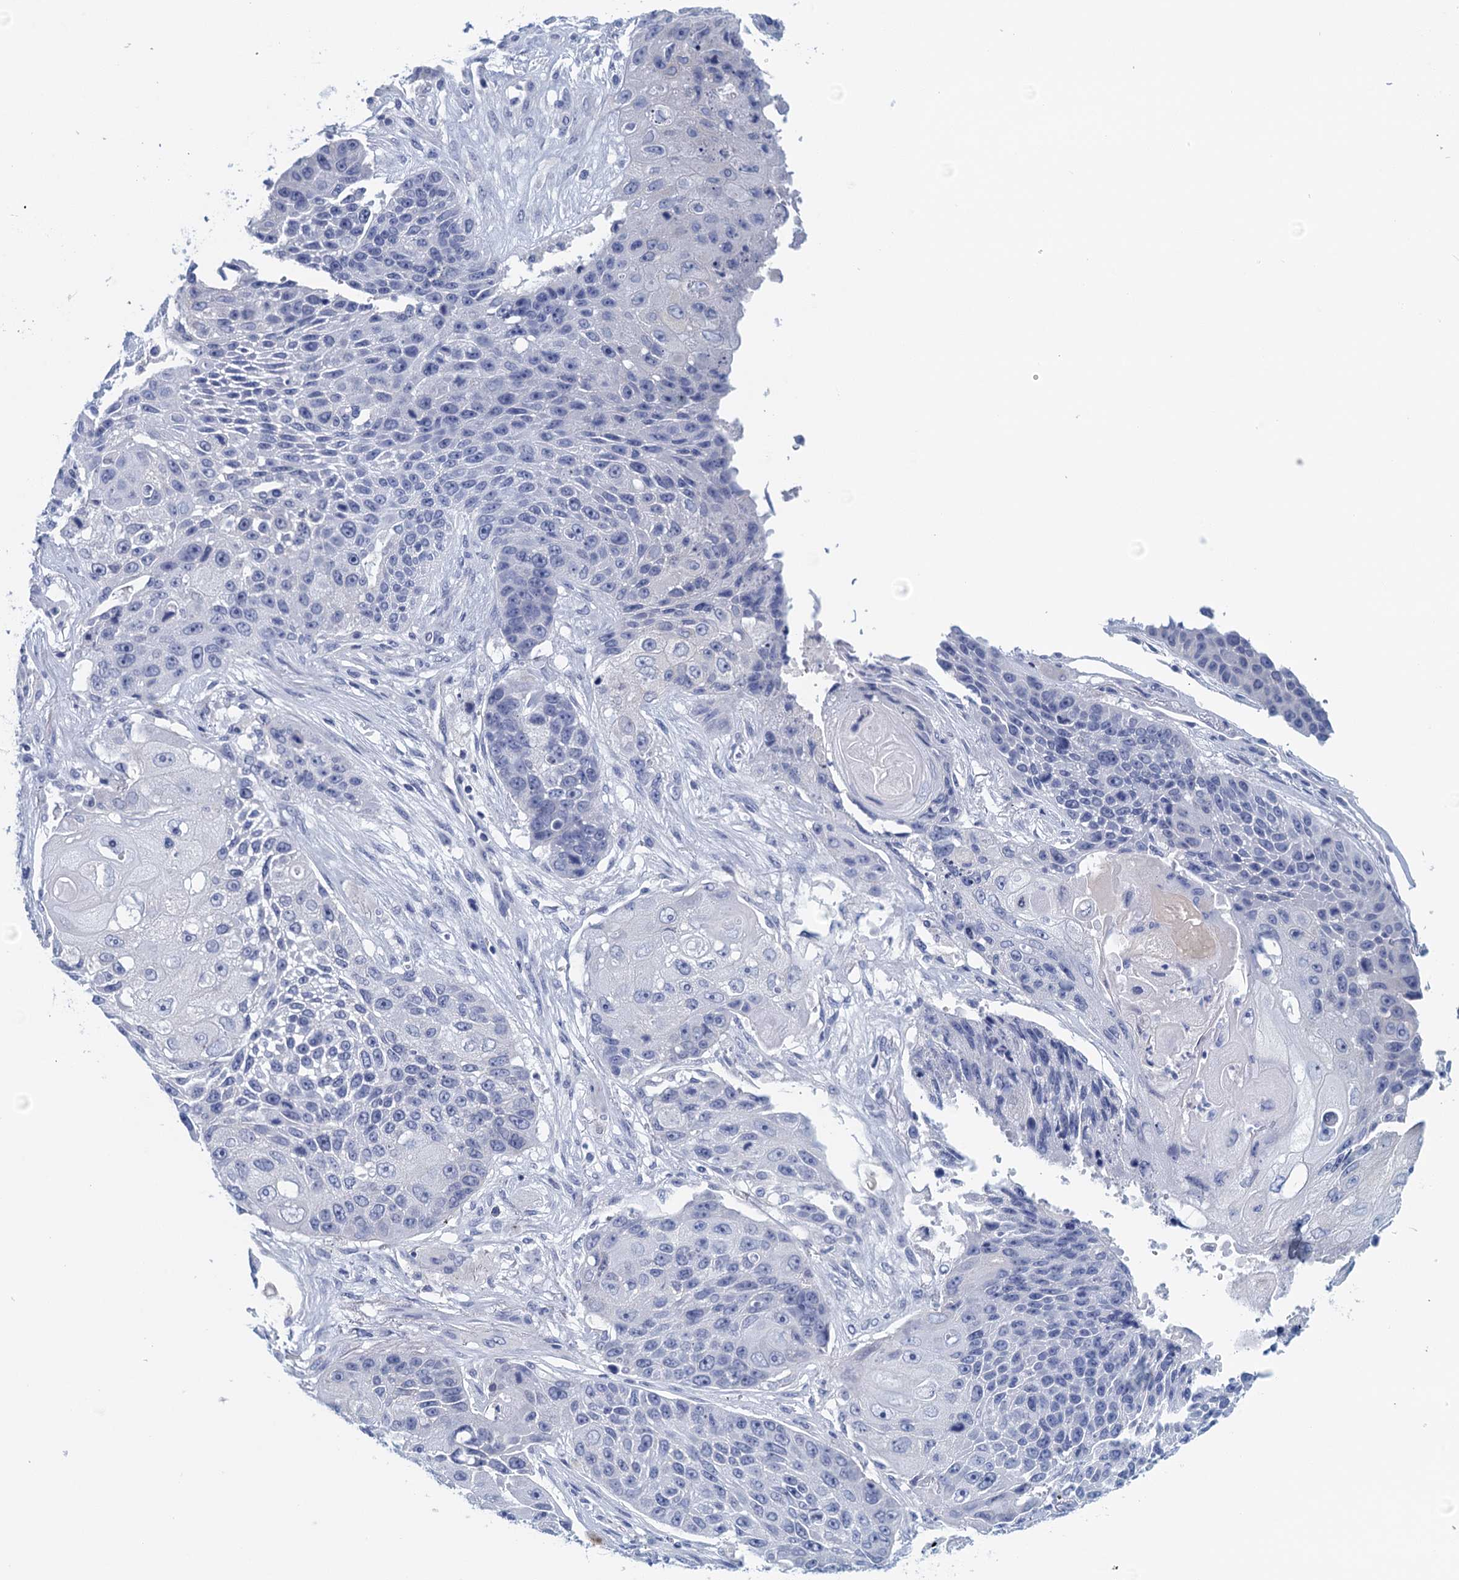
{"staining": {"intensity": "negative", "quantity": "none", "location": "none"}, "tissue": "lung cancer", "cell_type": "Tumor cells", "image_type": "cancer", "snomed": [{"axis": "morphology", "description": "Squamous cell carcinoma, NOS"}, {"axis": "topography", "description": "Lung"}], "caption": "An image of human squamous cell carcinoma (lung) is negative for staining in tumor cells.", "gene": "CYP51A1", "patient": {"sex": "male", "age": 61}}